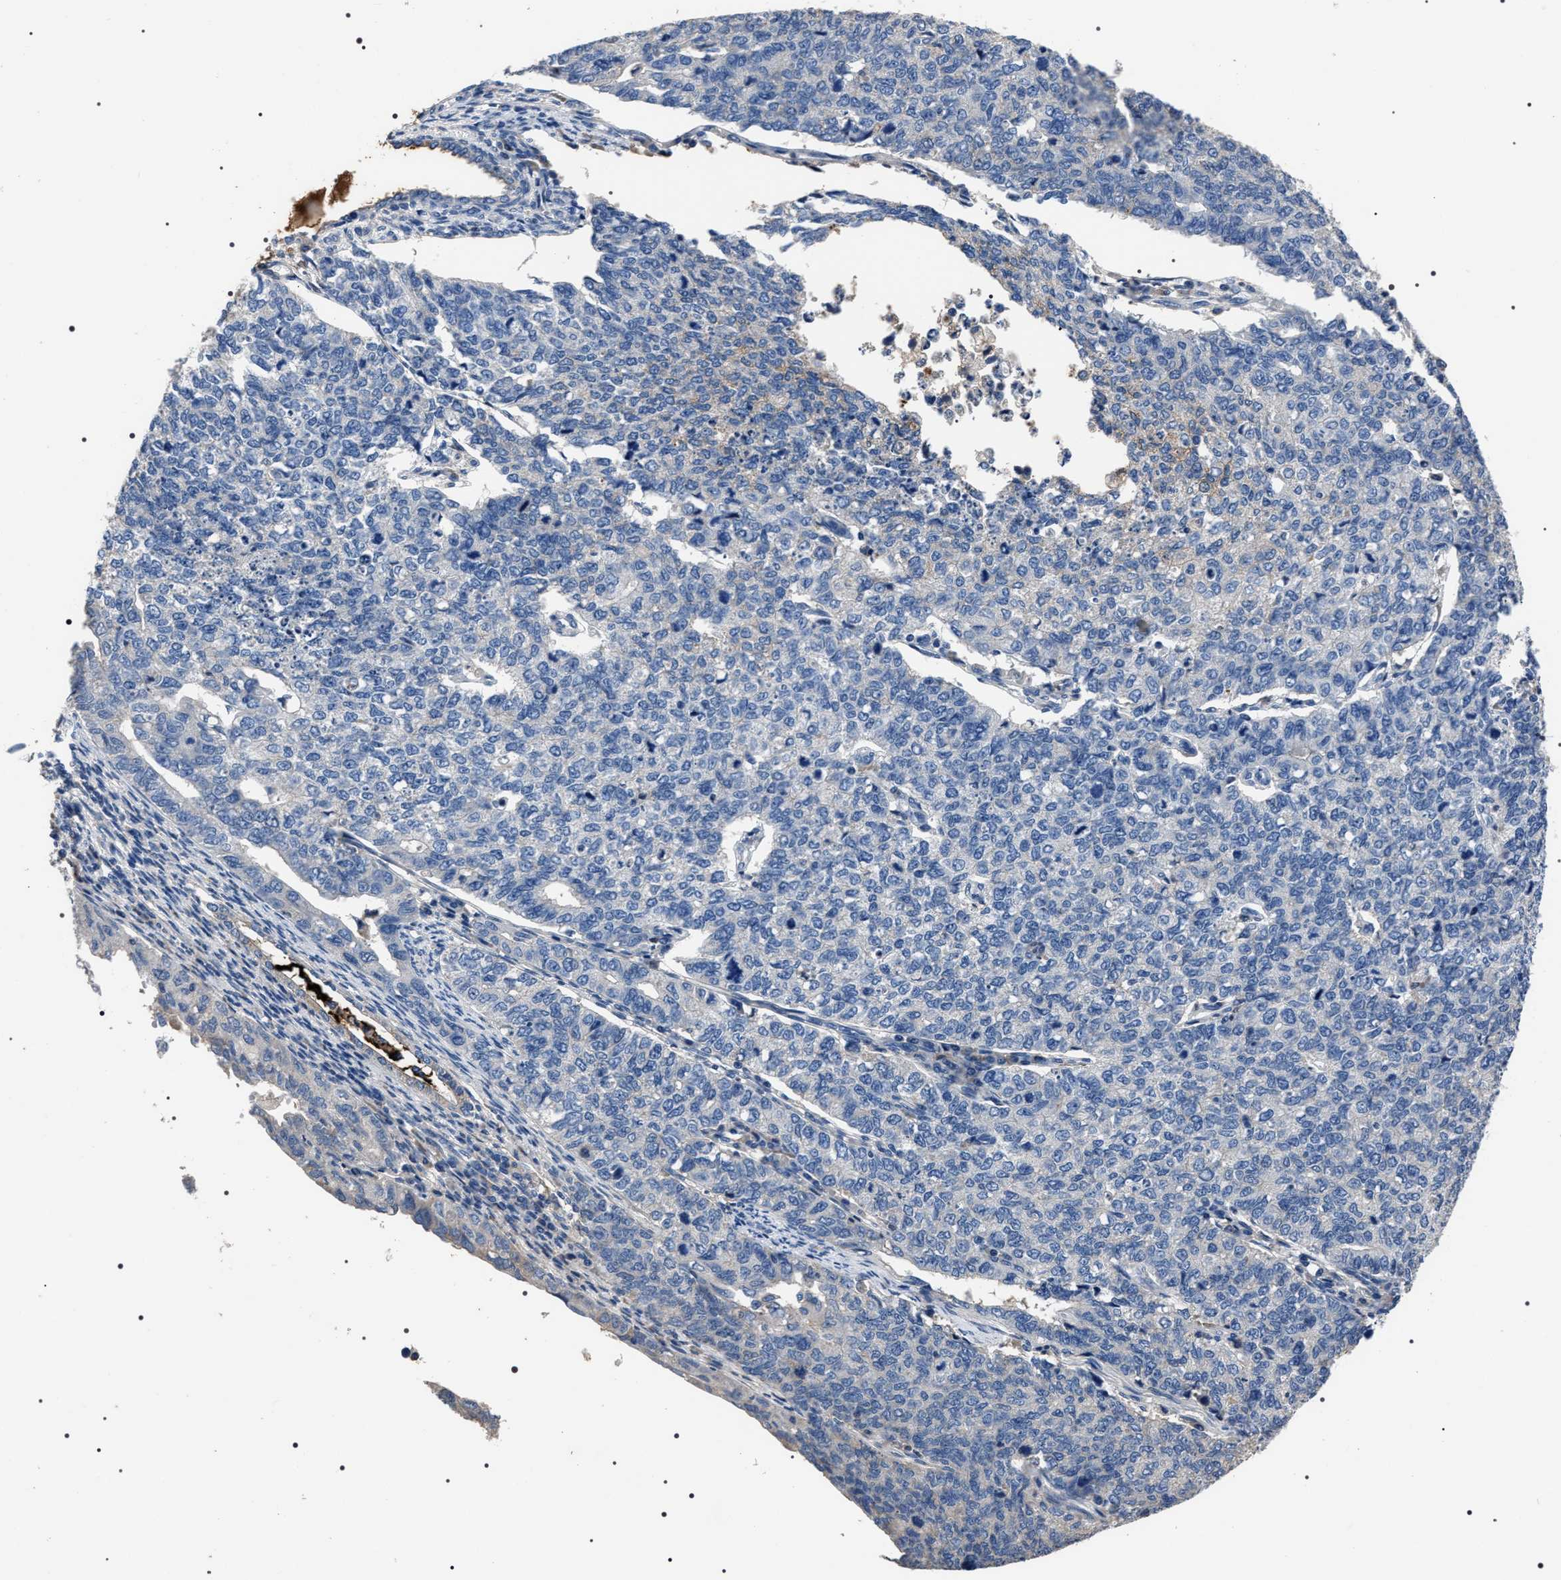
{"staining": {"intensity": "negative", "quantity": "none", "location": "none"}, "tissue": "cervical cancer", "cell_type": "Tumor cells", "image_type": "cancer", "snomed": [{"axis": "morphology", "description": "Squamous cell carcinoma, NOS"}, {"axis": "topography", "description": "Cervix"}], "caption": "This is a photomicrograph of immunohistochemistry staining of squamous cell carcinoma (cervical), which shows no expression in tumor cells.", "gene": "TRIM54", "patient": {"sex": "female", "age": 63}}